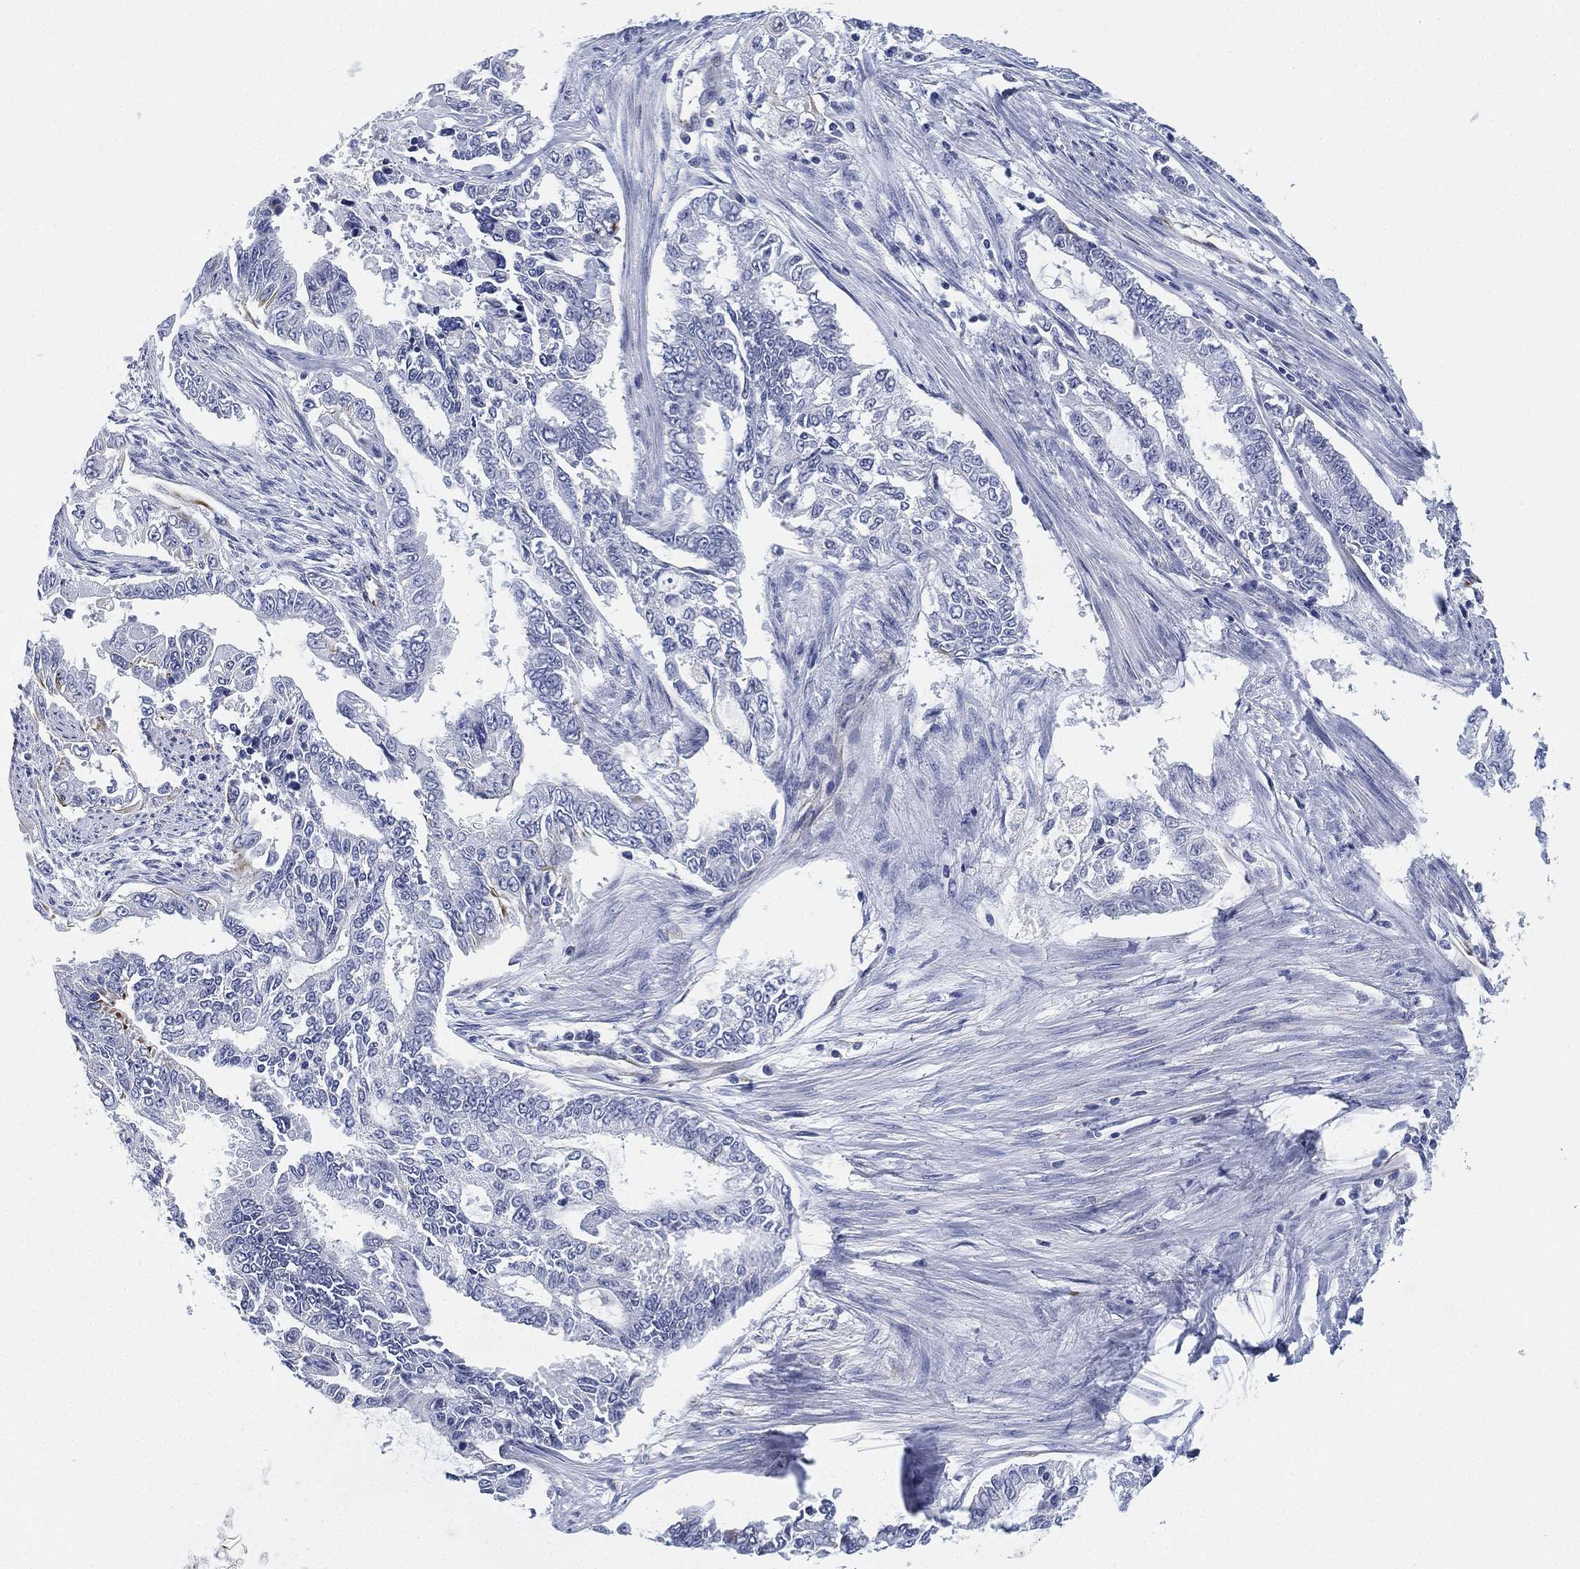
{"staining": {"intensity": "negative", "quantity": "none", "location": "none"}, "tissue": "endometrial cancer", "cell_type": "Tumor cells", "image_type": "cancer", "snomed": [{"axis": "morphology", "description": "Adenocarcinoma, NOS"}, {"axis": "topography", "description": "Uterus"}], "caption": "Immunohistochemical staining of endometrial cancer shows no significant expression in tumor cells. (DAB (3,3'-diaminobenzidine) immunohistochemistry with hematoxylin counter stain).", "gene": "PSKH2", "patient": {"sex": "female", "age": 59}}